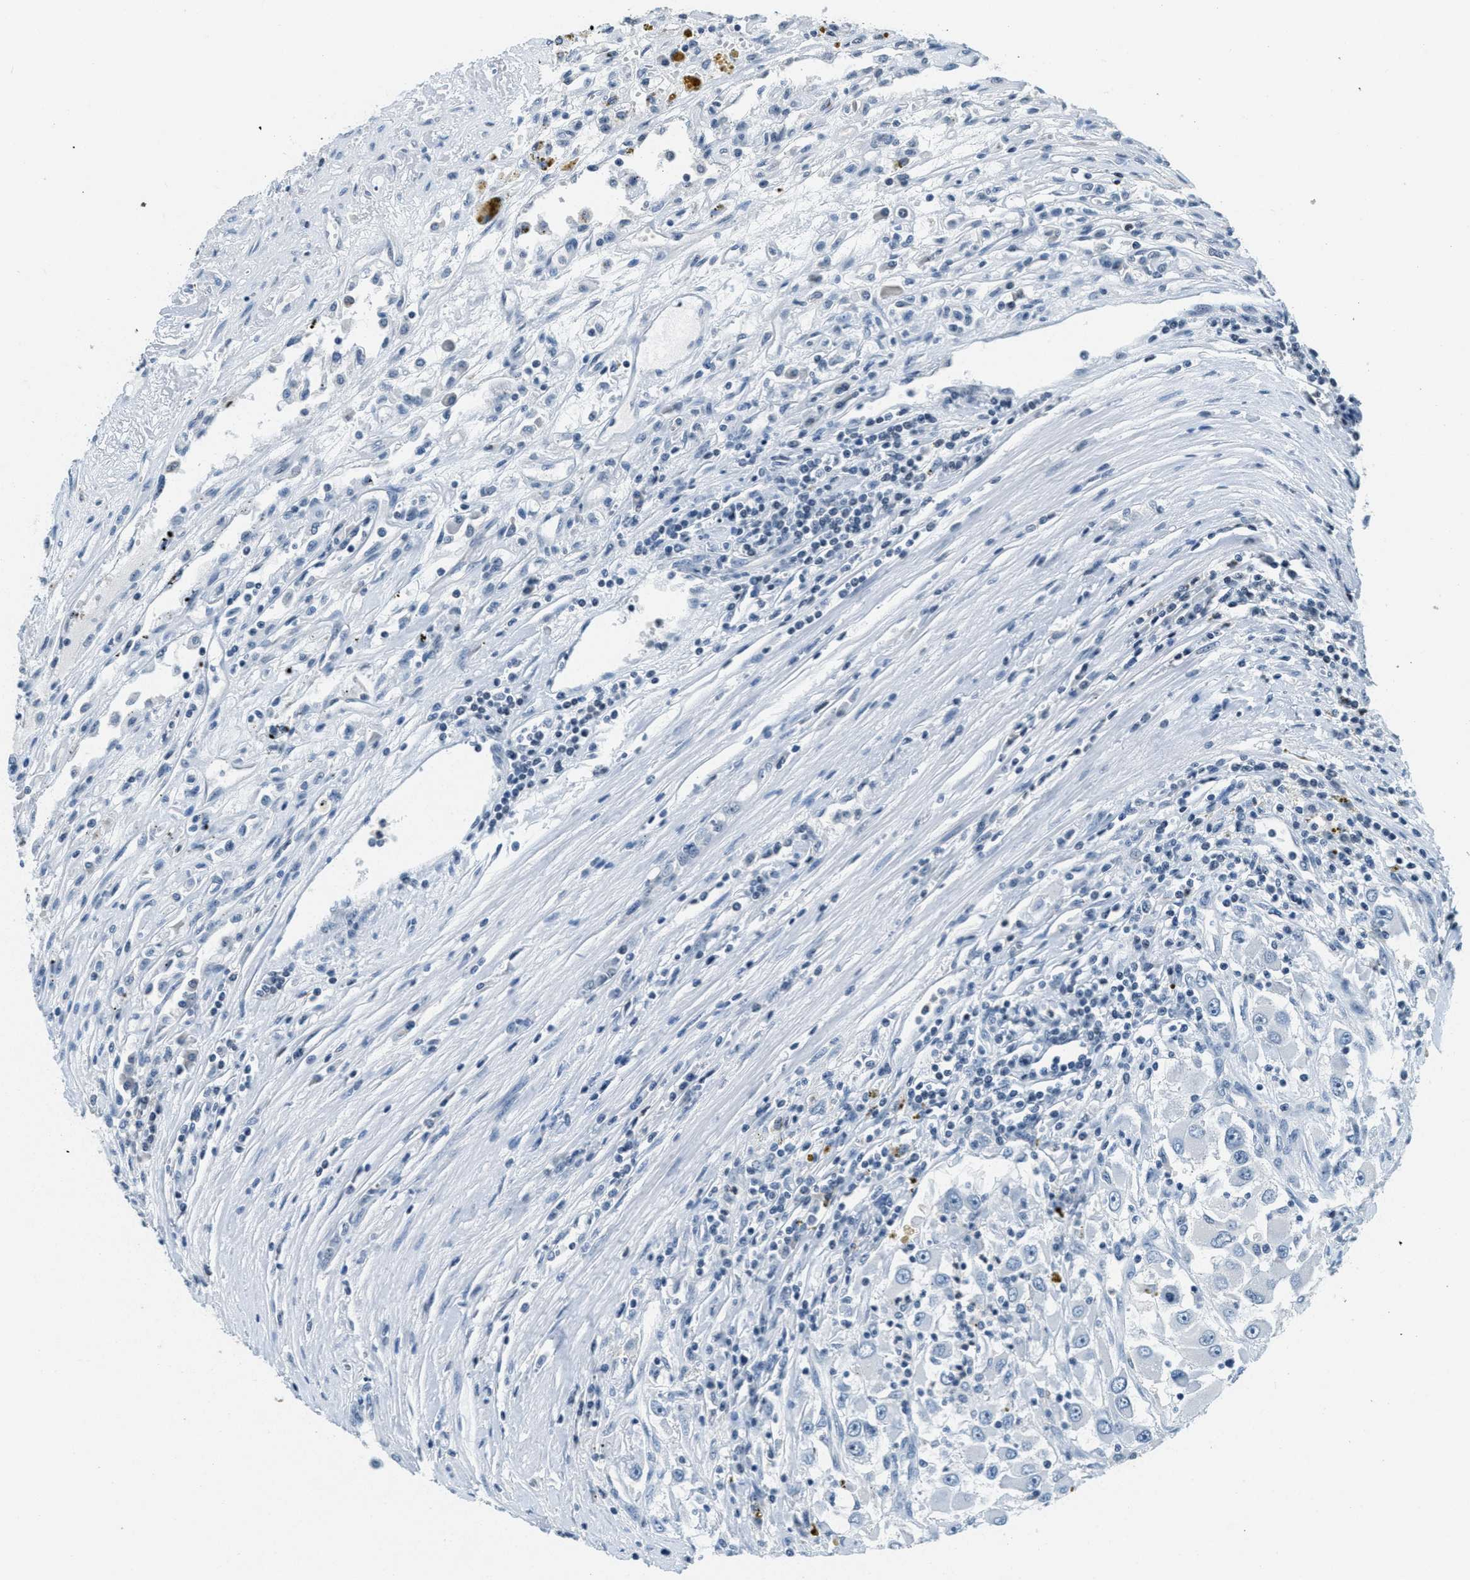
{"staining": {"intensity": "negative", "quantity": "none", "location": "none"}, "tissue": "renal cancer", "cell_type": "Tumor cells", "image_type": "cancer", "snomed": [{"axis": "morphology", "description": "Adenocarcinoma, NOS"}, {"axis": "topography", "description": "Kidney"}], "caption": "An image of human renal adenocarcinoma is negative for staining in tumor cells.", "gene": "CA4", "patient": {"sex": "female", "age": 52}}